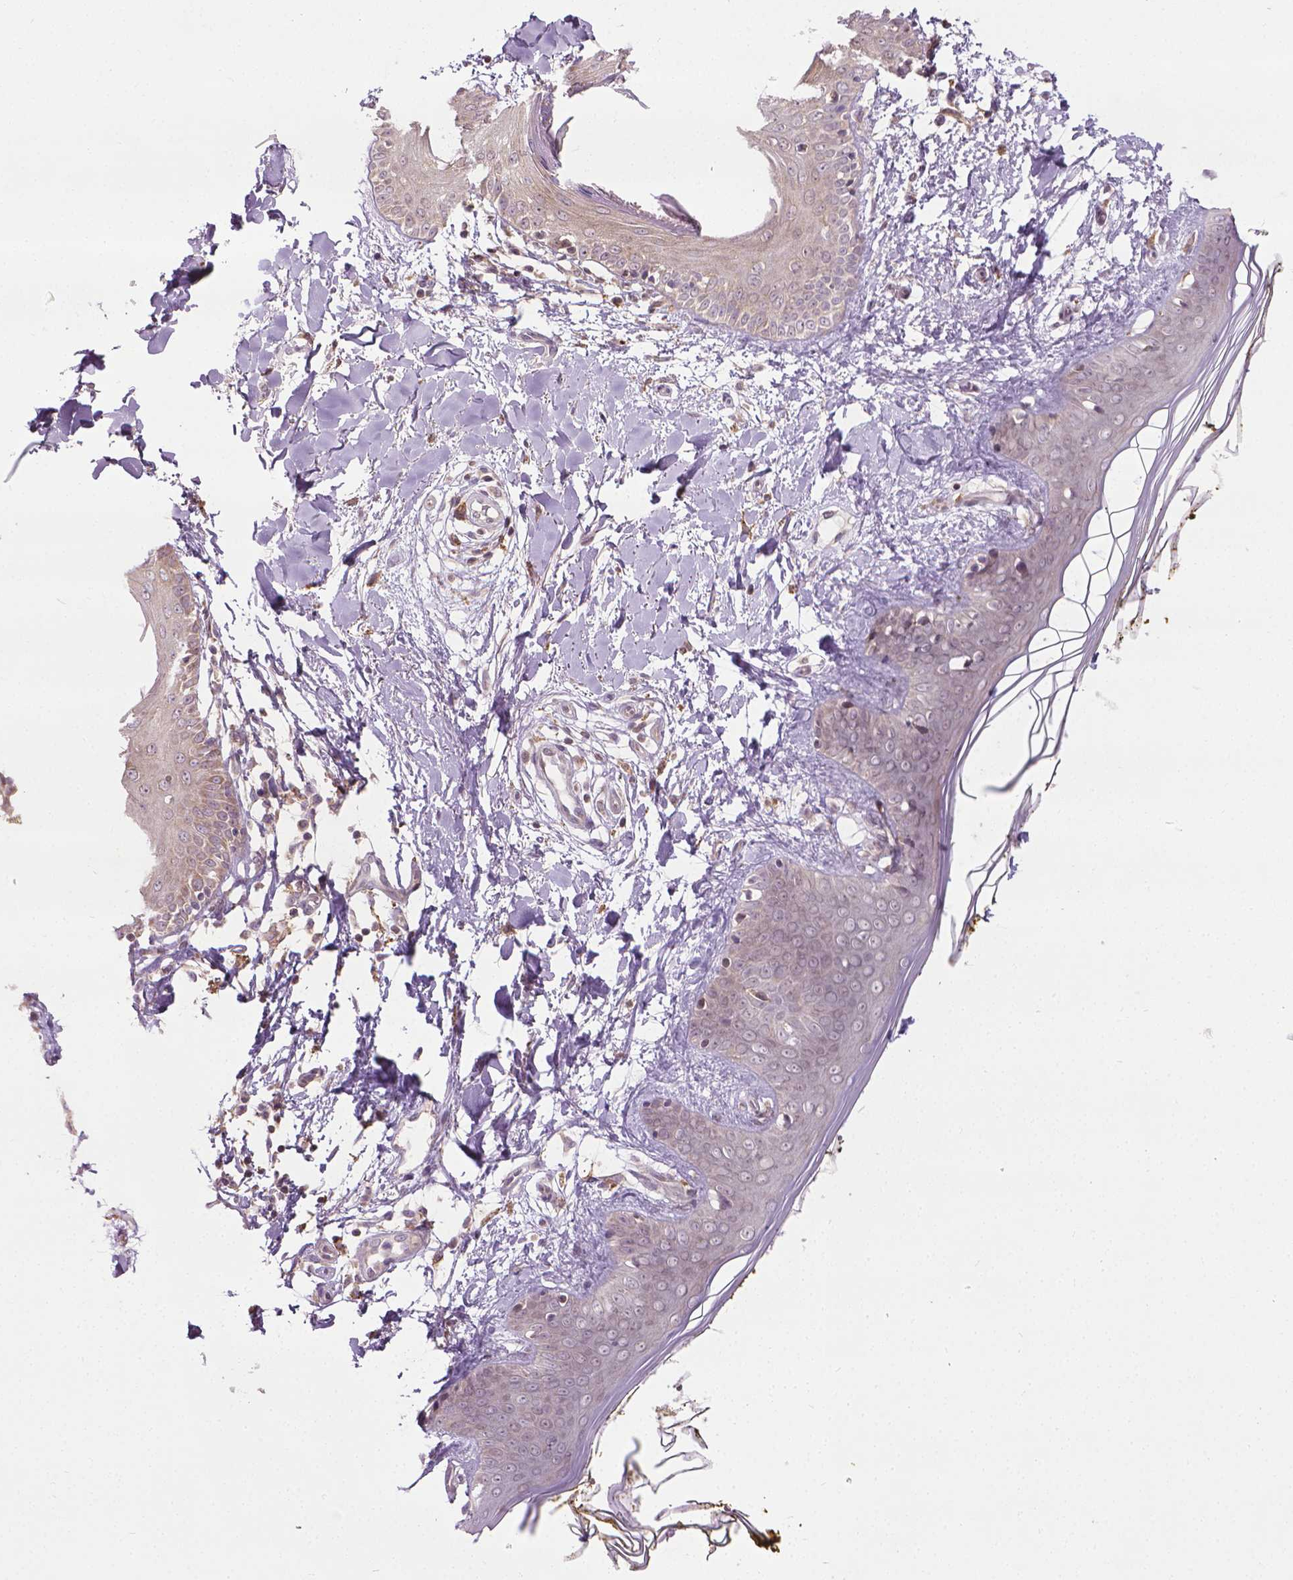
{"staining": {"intensity": "moderate", "quantity": ">75%", "location": "cytoplasmic/membranous"}, "tissue": "skin", "cell_type": "Fibroblasts", "image_type": "normal", "snomed": [{"axis": "morphology", "description": "Normal tissue, NOS"}, {"axis": "topography", "description": "Skin"}], "caption": "DAB immunohistochemical staining of unremarkable skin displays moderate cytoplasmic/membranous protein positivity in approximately >75% of fibroblasts. (Stains: DAB in brown, nuclei in blue, Microscopy: brightfield microscopy at high magnification).", "gene": "PRAG1", "patient": {"sex": "female", "age": 34}}